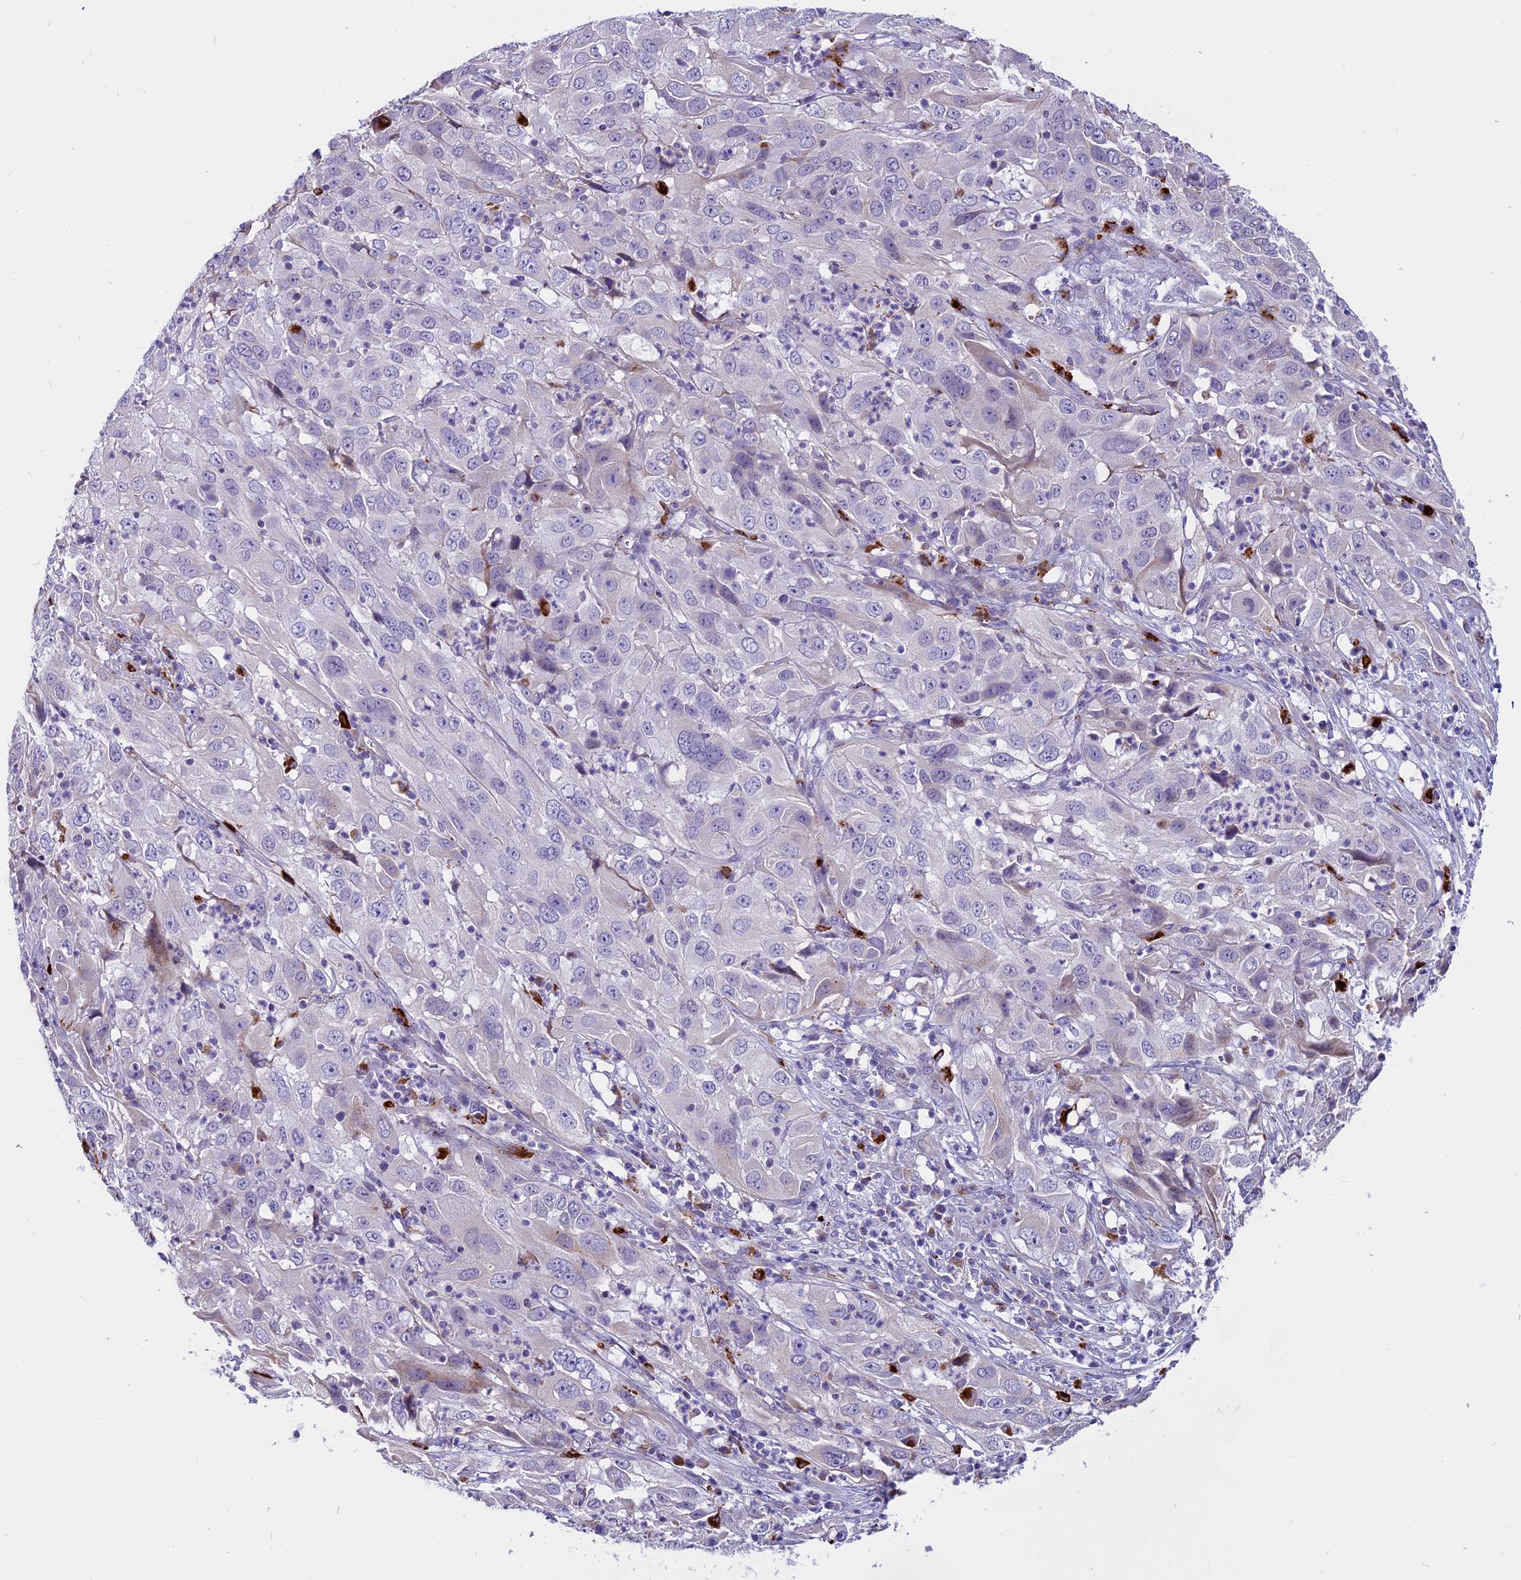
{"staining": {"intensity": "negative", "quantity": "none", "location": "none"}, "tissue": "cervical cancer", "cell_type": "Tumor cells", "image_type": "cancer", "snomed": [{"axis": "morphology", "description": "Squamous cell carcinoma, NOS"}, {"axis": "topography", "description": "Cervix"}], "caption": "The image exhibits no staining of tumor cells in cervical cancer.", "gene": "THRSP", "patient": {"sex": "female", "age": 32}}